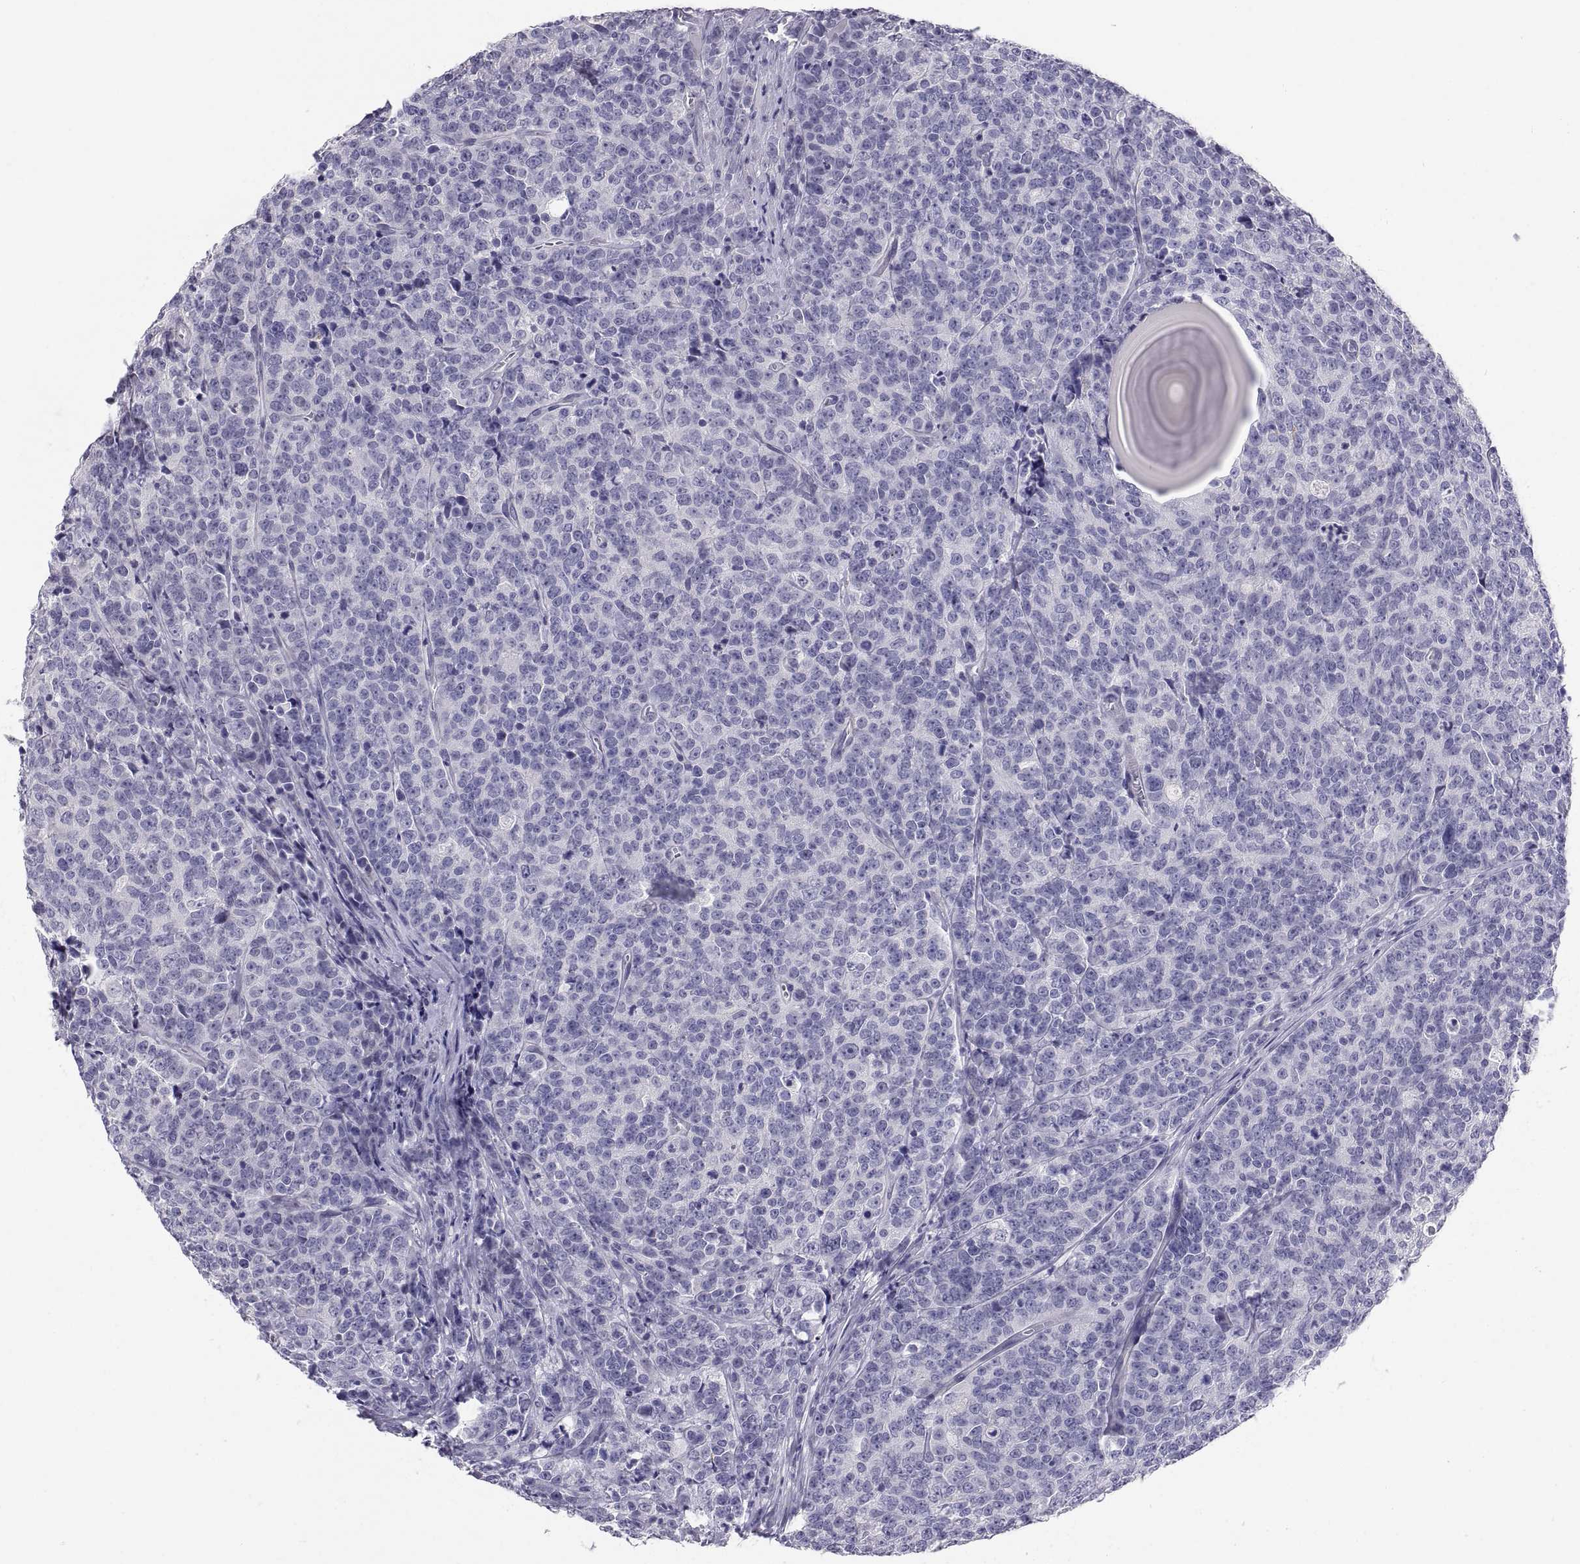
{"staining": {"intensity": "negative", "quantity": "none", "location": "none"}, "tissue": "prostate cancer", "cell_type": "Tumor cells", "image_type": "cancer", "snomed": [{"axis": "morphology", "description": "Adenocarcinoma, NOS"}, {"axis": "topography", "description": "Prostate"}], "caption": "Prostate cancer stained for a protein using immunohistochemistry shows no positivity tumor cells.", "gene": "TEX13A", "patient": {"sex": "male", "age": 67}}